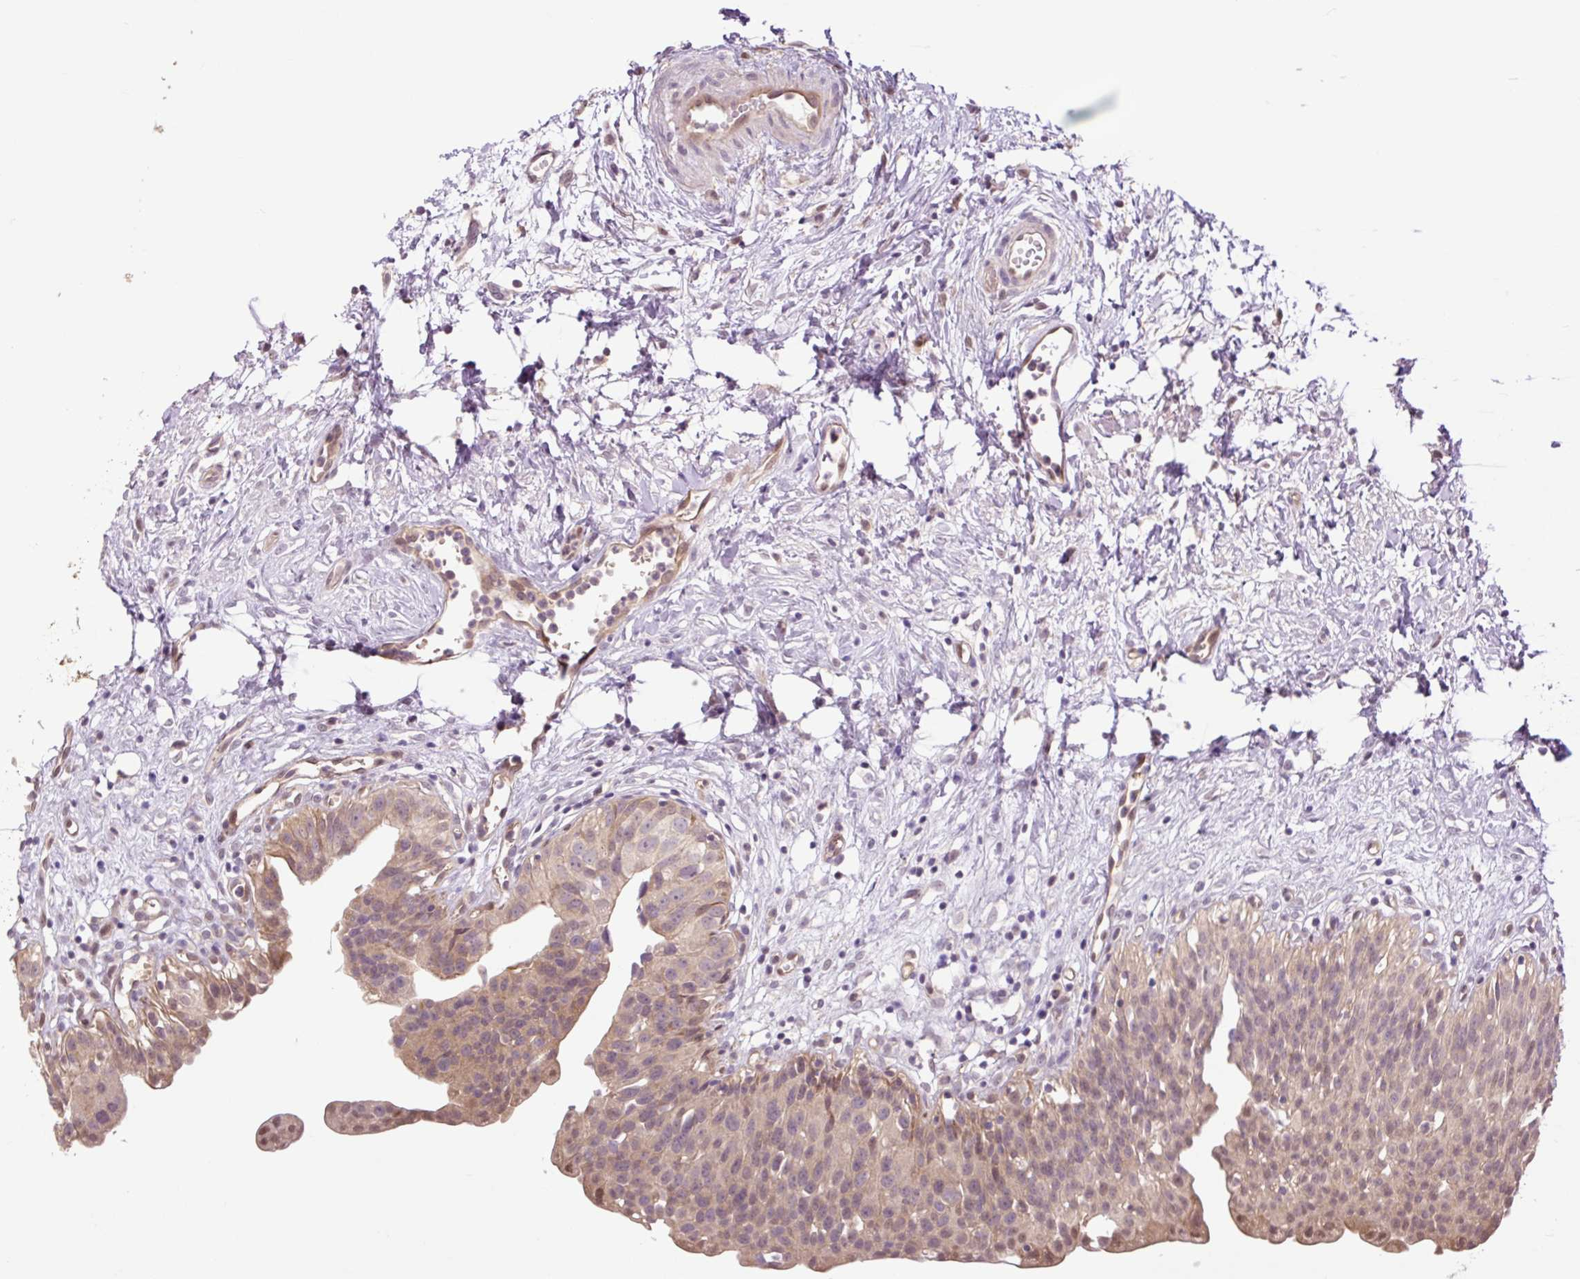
{"staining": {"intensity": "moderate", "quantity": "25%-75%", "location": "cytoplasmic/membranous"}, "tissue": "urinary bladder", "cell_type": "Urothelial cells", "image_type": "normal", "snomed": [{"axis": "morphology", "description": "Normal tissue, NOS"}, {"axis": "topography", "description": "Urinary bladder"}], "caption": "DAB (3,3'-diaminobenzidine) immunohistochemical staining of normal urinary bladder exhibits moderate cytoplasmic/membranous protein expression in about 25%-75% of urothelial cells.", "gene": "TPT1", "patient": {"sex": "male", "age": 51}}